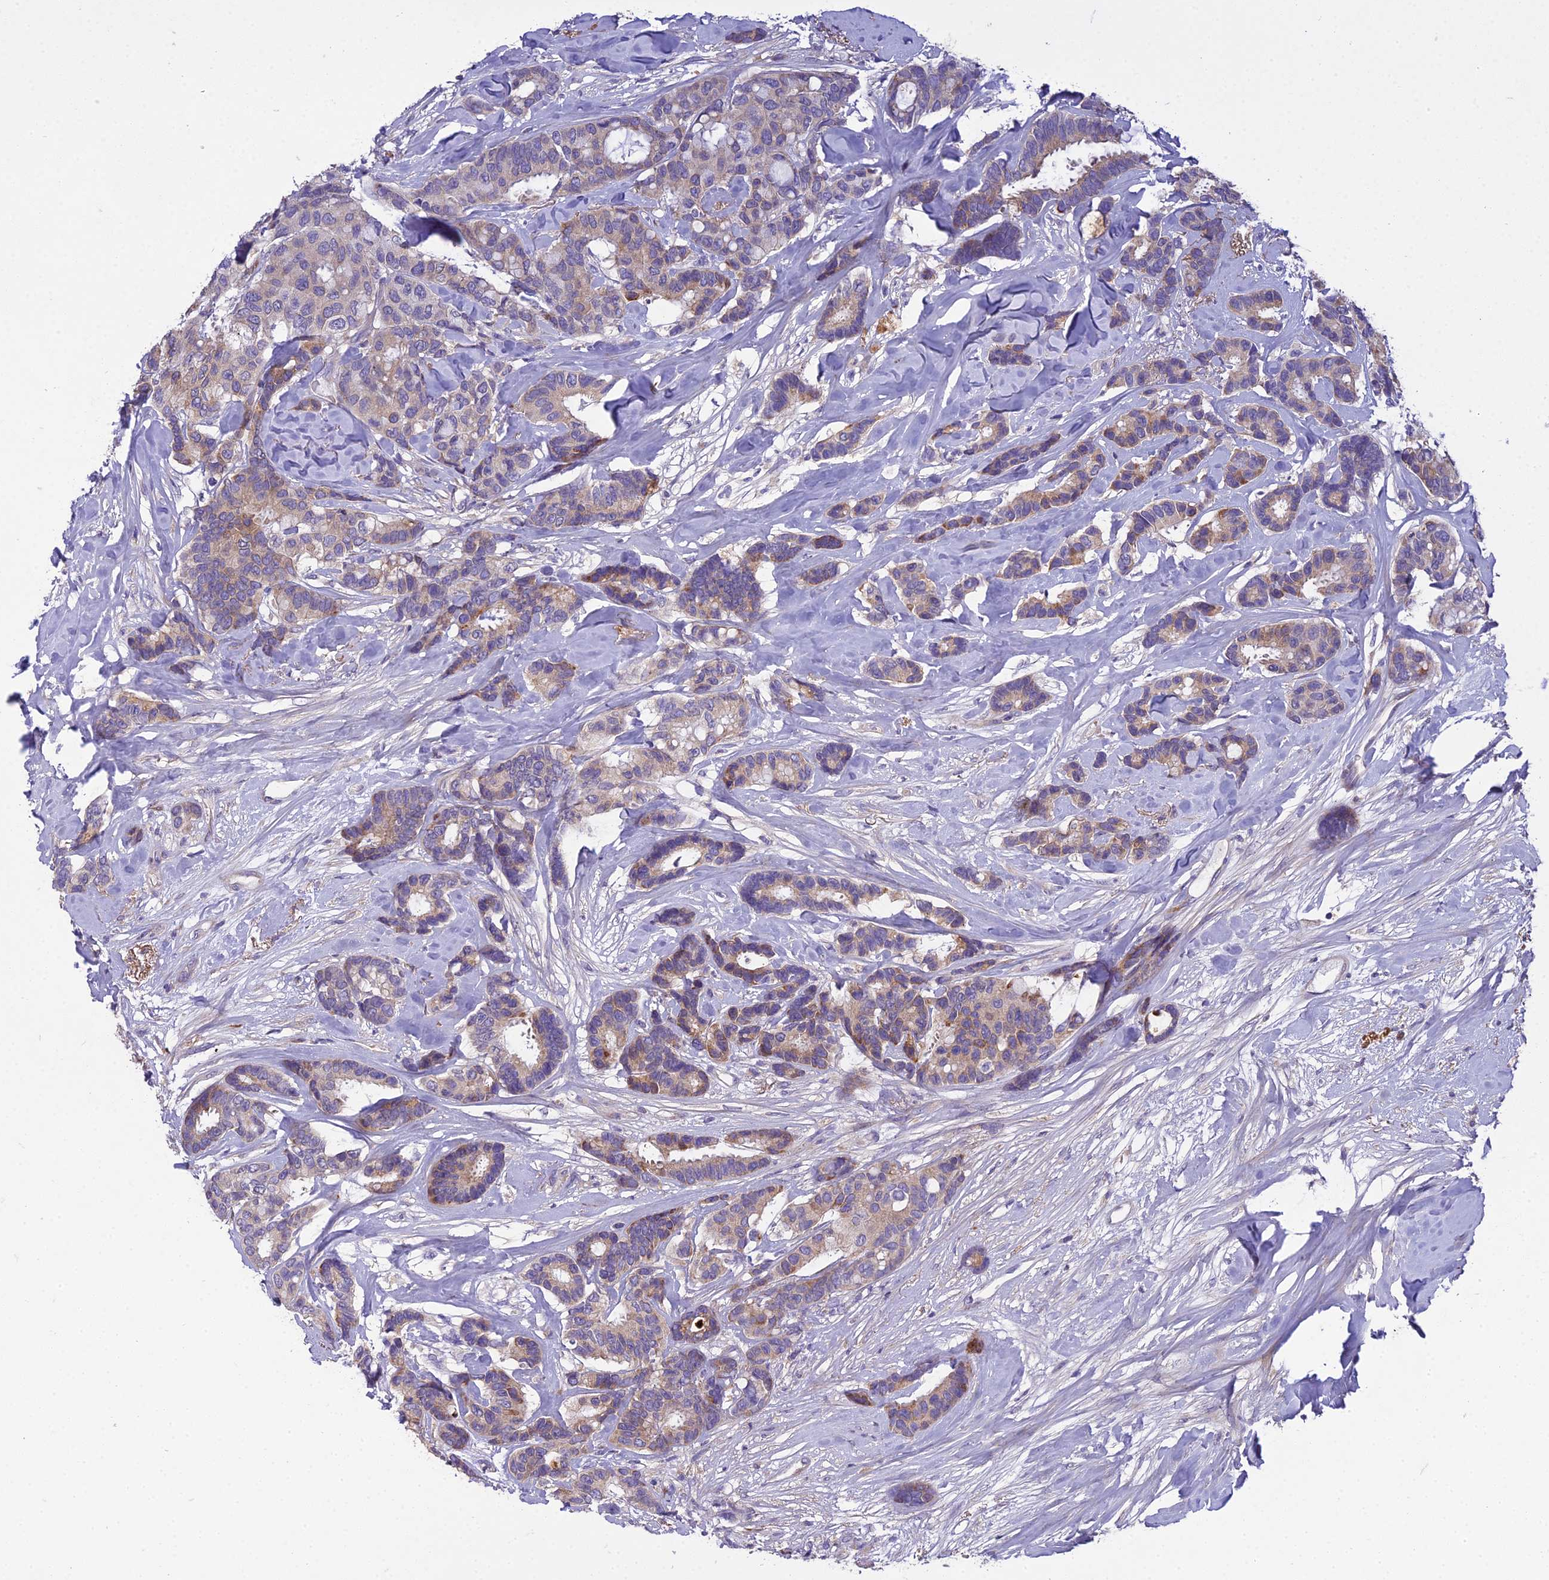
{"staining": {"intensity": "weak", "quantity": ">75%", "location": "cytoplasmic/membranous"}, "tissue": "breast cancer", "cell_type": "Tumor cells", "image_type": "cancer", "snomed": [{"axis": "morphology", "description": "Duct carcinoma"}, {"axis": "topography", "description": "Breast"}], "caption": "Breast cancer (infiltrating ductal carcinoma) stained for a protein displays weak cytoplasmic/membranous positivity in tumor cells. (DAB (3,3'-diaminobenzidine) = brown stain, brightfield microscopy at high magnification).", "gene": "ADIPOR2", "patient": {"sex": "female", "age": 87}}